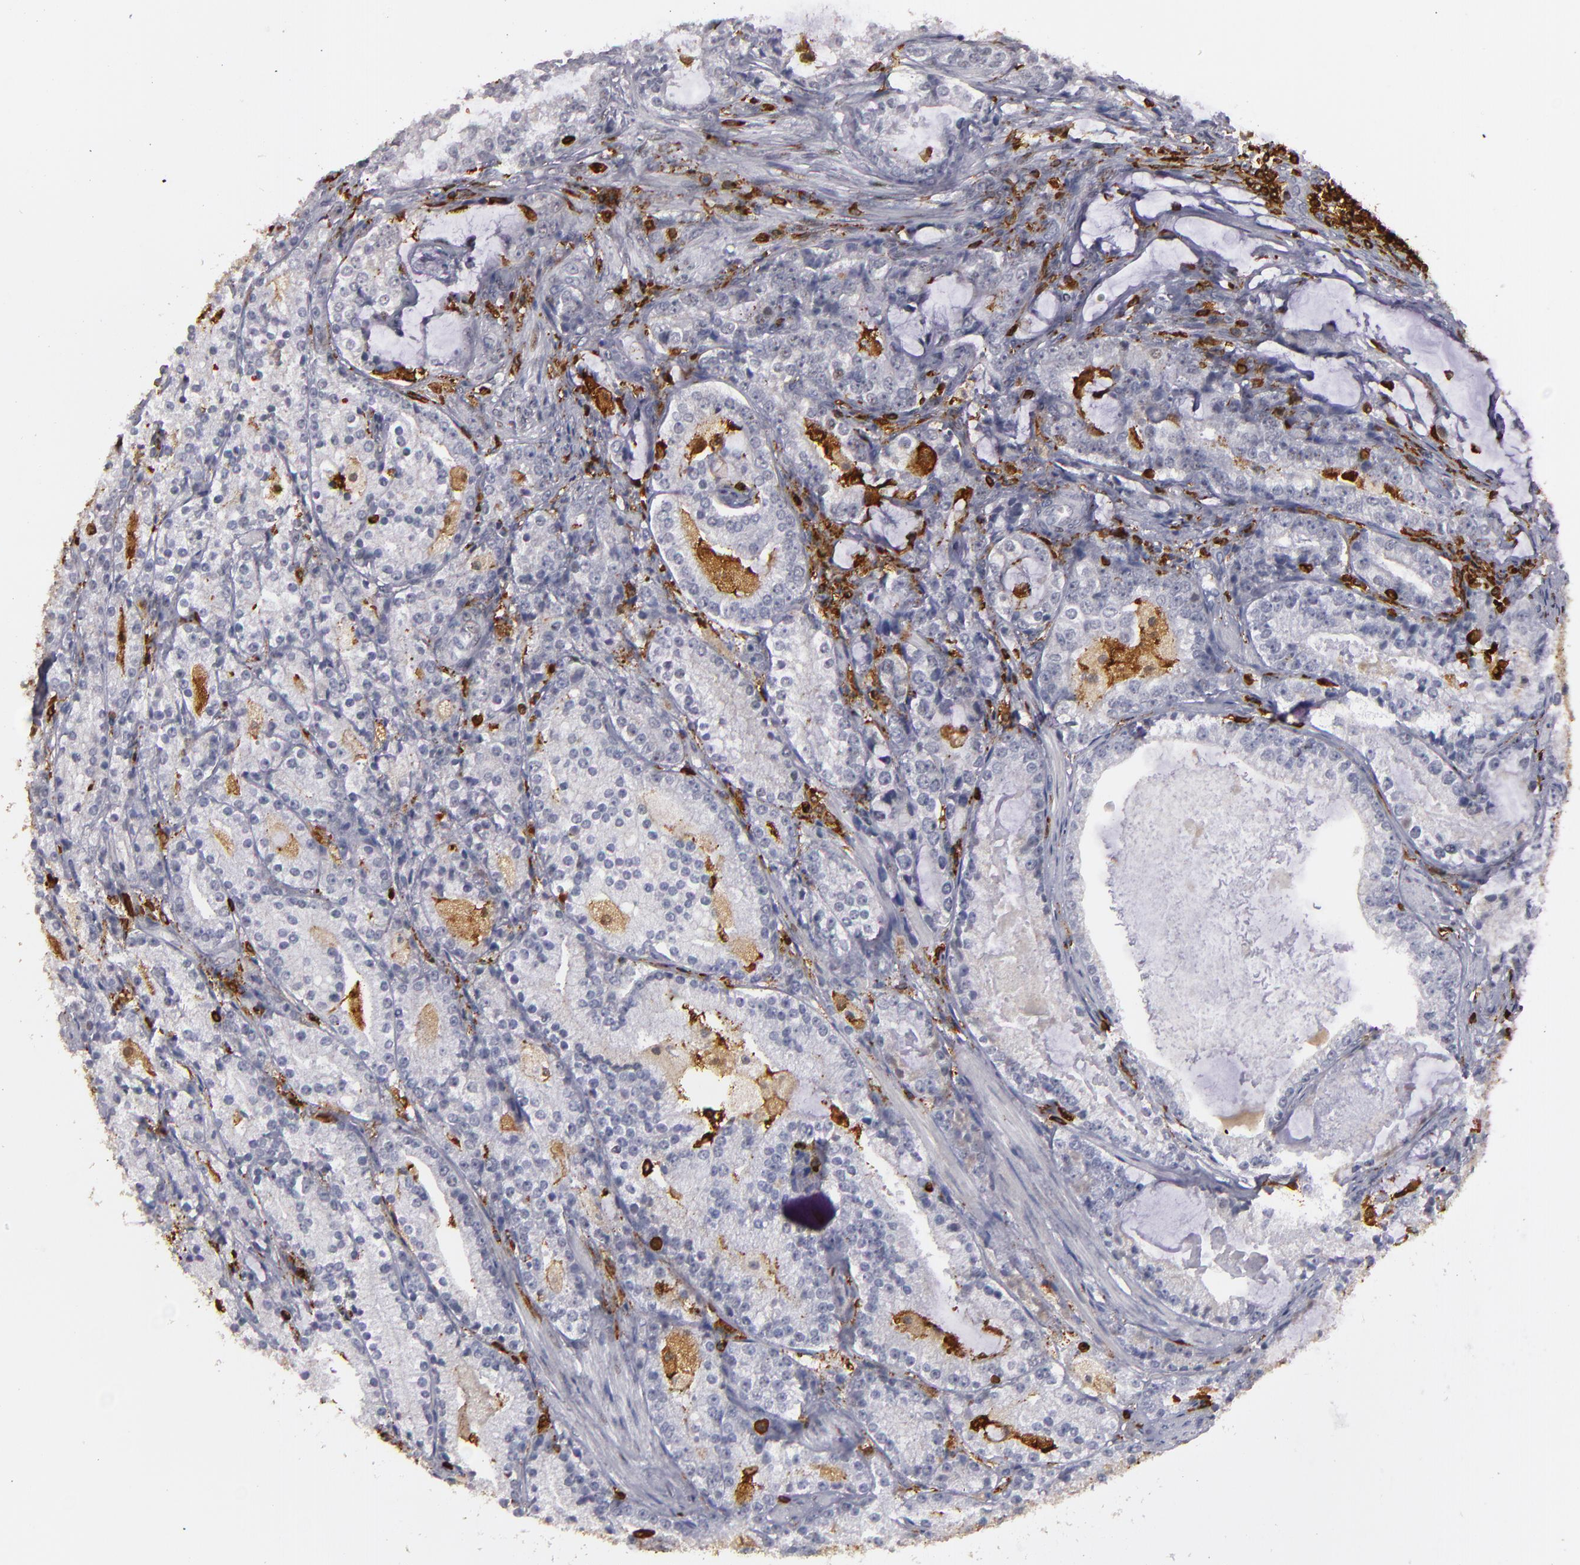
{"staining": {"intensity": "negative", "quantity": "none", "location": "none"}, "tissue": "prostate cancer", "cell_type": "Tumor cells", "image_type": "cancer", "snomed": [{"axis": "morphology", "description": "Adenocarcinoma, High grade"}, {"axis": "topography", "description": "Prostate"}], "caption": "Immunohistochemistry image of neoplastic tissue: human prostate cancer stained with DAB (3,3'-diaminobenzidine) displays no significant protein positivity in tumor cells.", "gene": "WAS", "patient": {"sex": "male", "age": 63}}